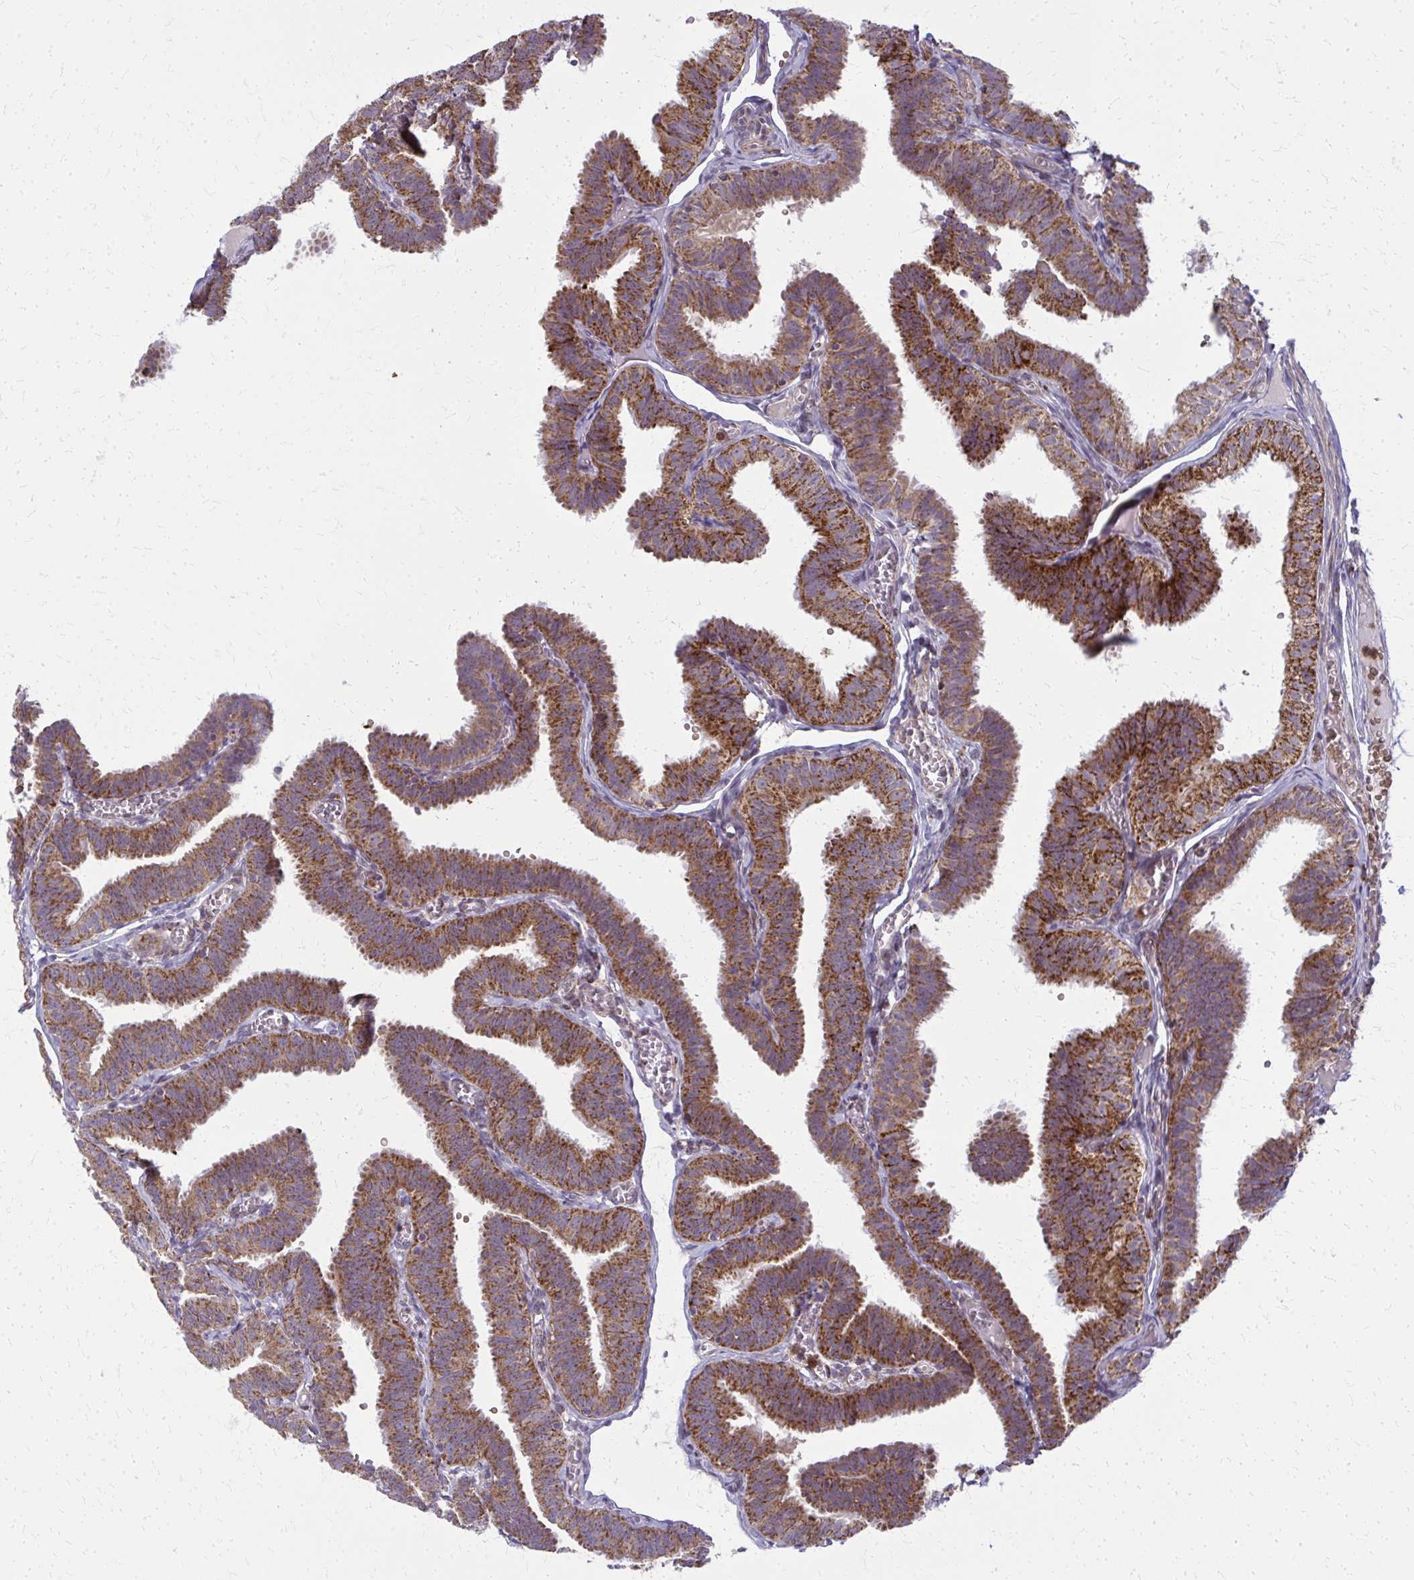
{"staining": {"intensity": "moderate", "quantity": ">75%", "location": "cytoplasmic/membranous"}, "tissue": "fallopian tube", "cell_type": "Glandular cells", "image_type": "normal", "snomed": [{"axis": "morphology", "description": "Normal tissue, NOS"}, {"axis": "topography", "description": "Fallopian tube"}], "caption": "Fallopian tube stained with DAB (3,3'-diaminobenzidine) IHC shows medium levels of moderate cytoplasmic/membranous positivity in about >75% of glandular cells.", "gene": "MCCC1", "patient": {"sex": "female", "age": 25}}